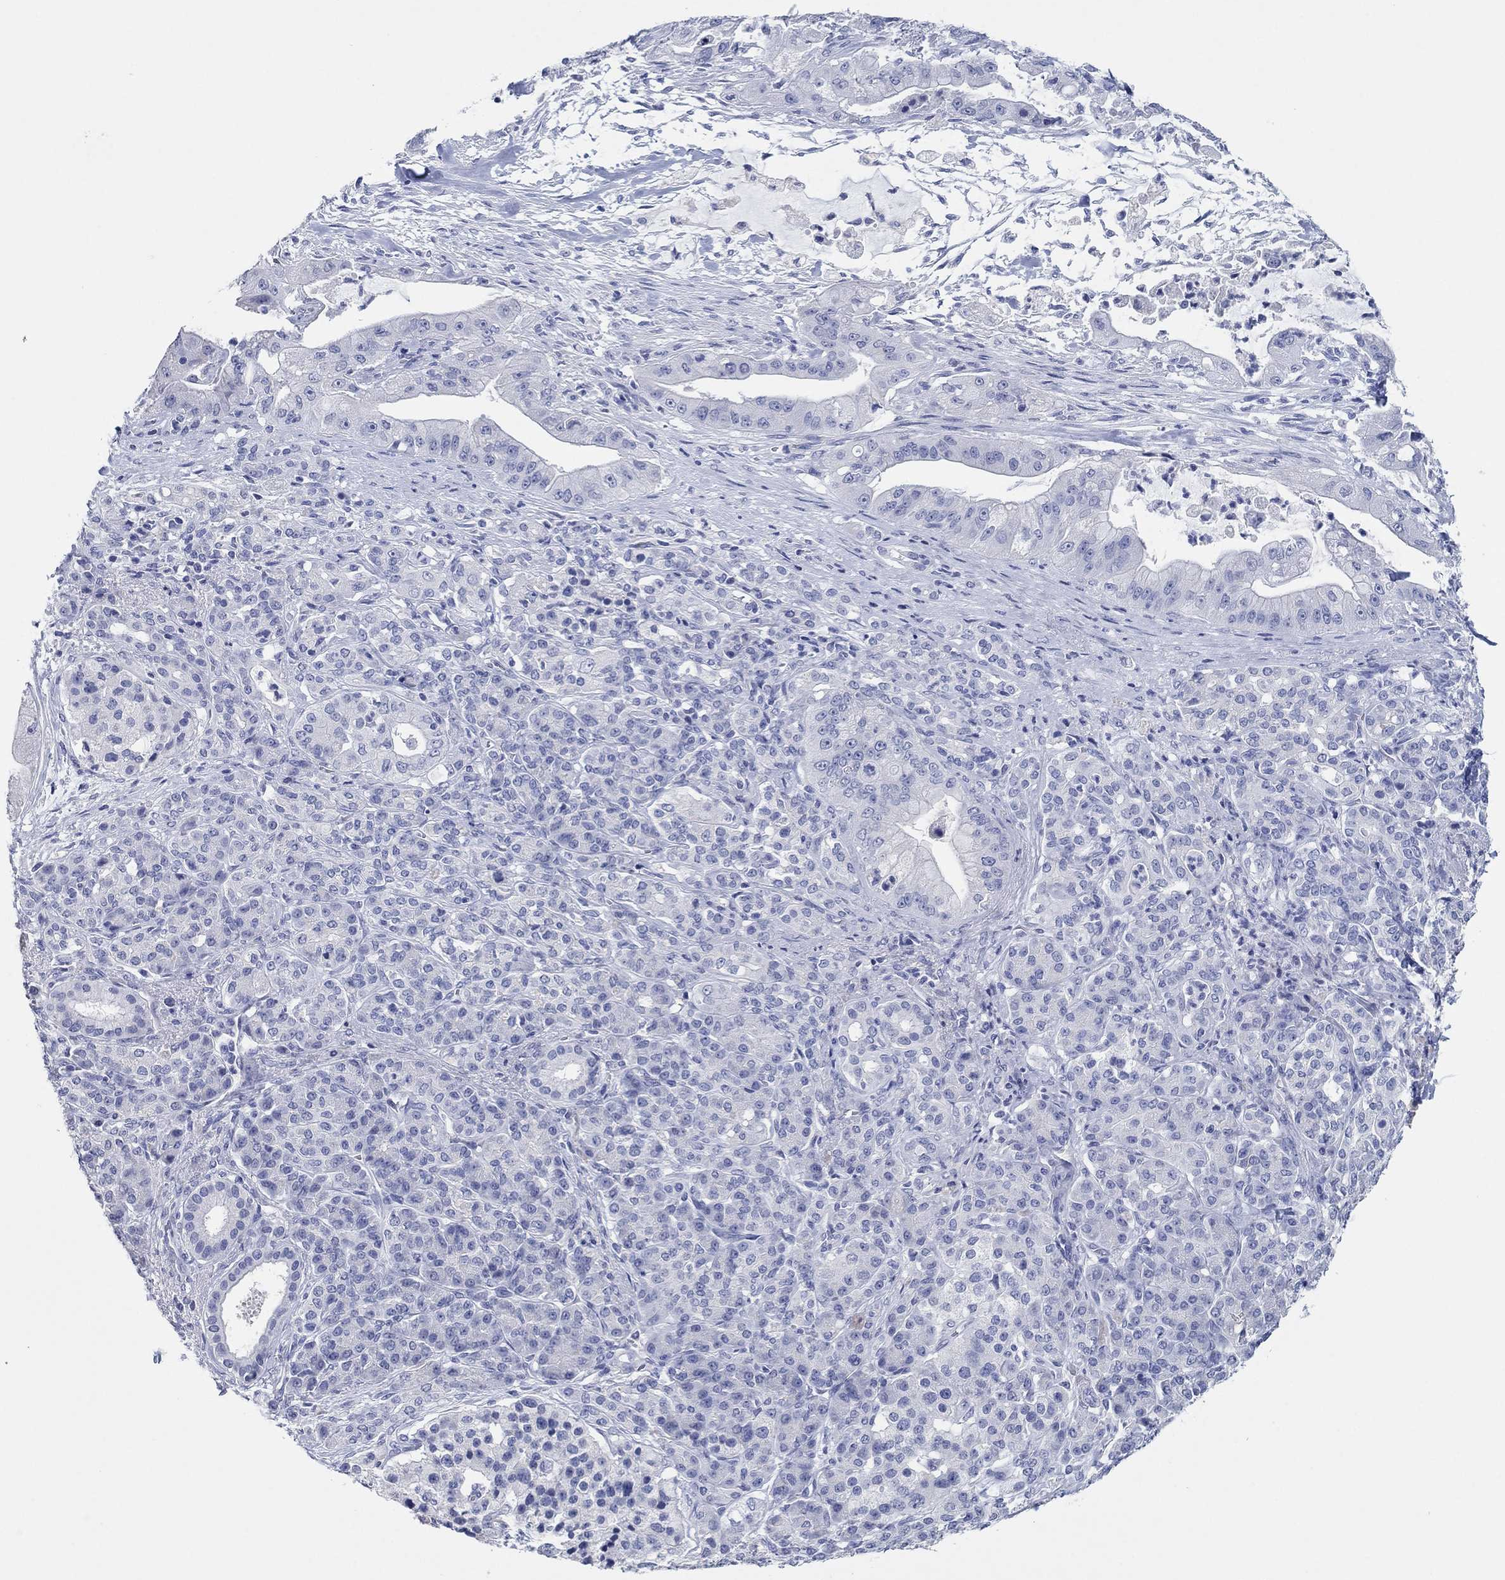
{"staining": {"intensity": "negative", "quantity": "none", "location": "none"}, "tissue": "pancreatic cancer", "cell_type": "Tumor cells", "image_type": "cancer", "snomed": [{"axis": "morphology", "description": "Normal tissue, NOS"}, {"axis": "morphology", "description": "Inflammation, NOS"}, {"axis": "morphology", "description": "Adenocarcinoma, NOS"}, {"axis": "topography", "description": "Pancreas"}], "caption": "This is an immunohistochemistry (IHC) micrograph of pancreatic adenocarcinoma. There is no positivity in tumor cells.", "gene": "POU5F1", "patient": {"sex": "male", "age": 57}}